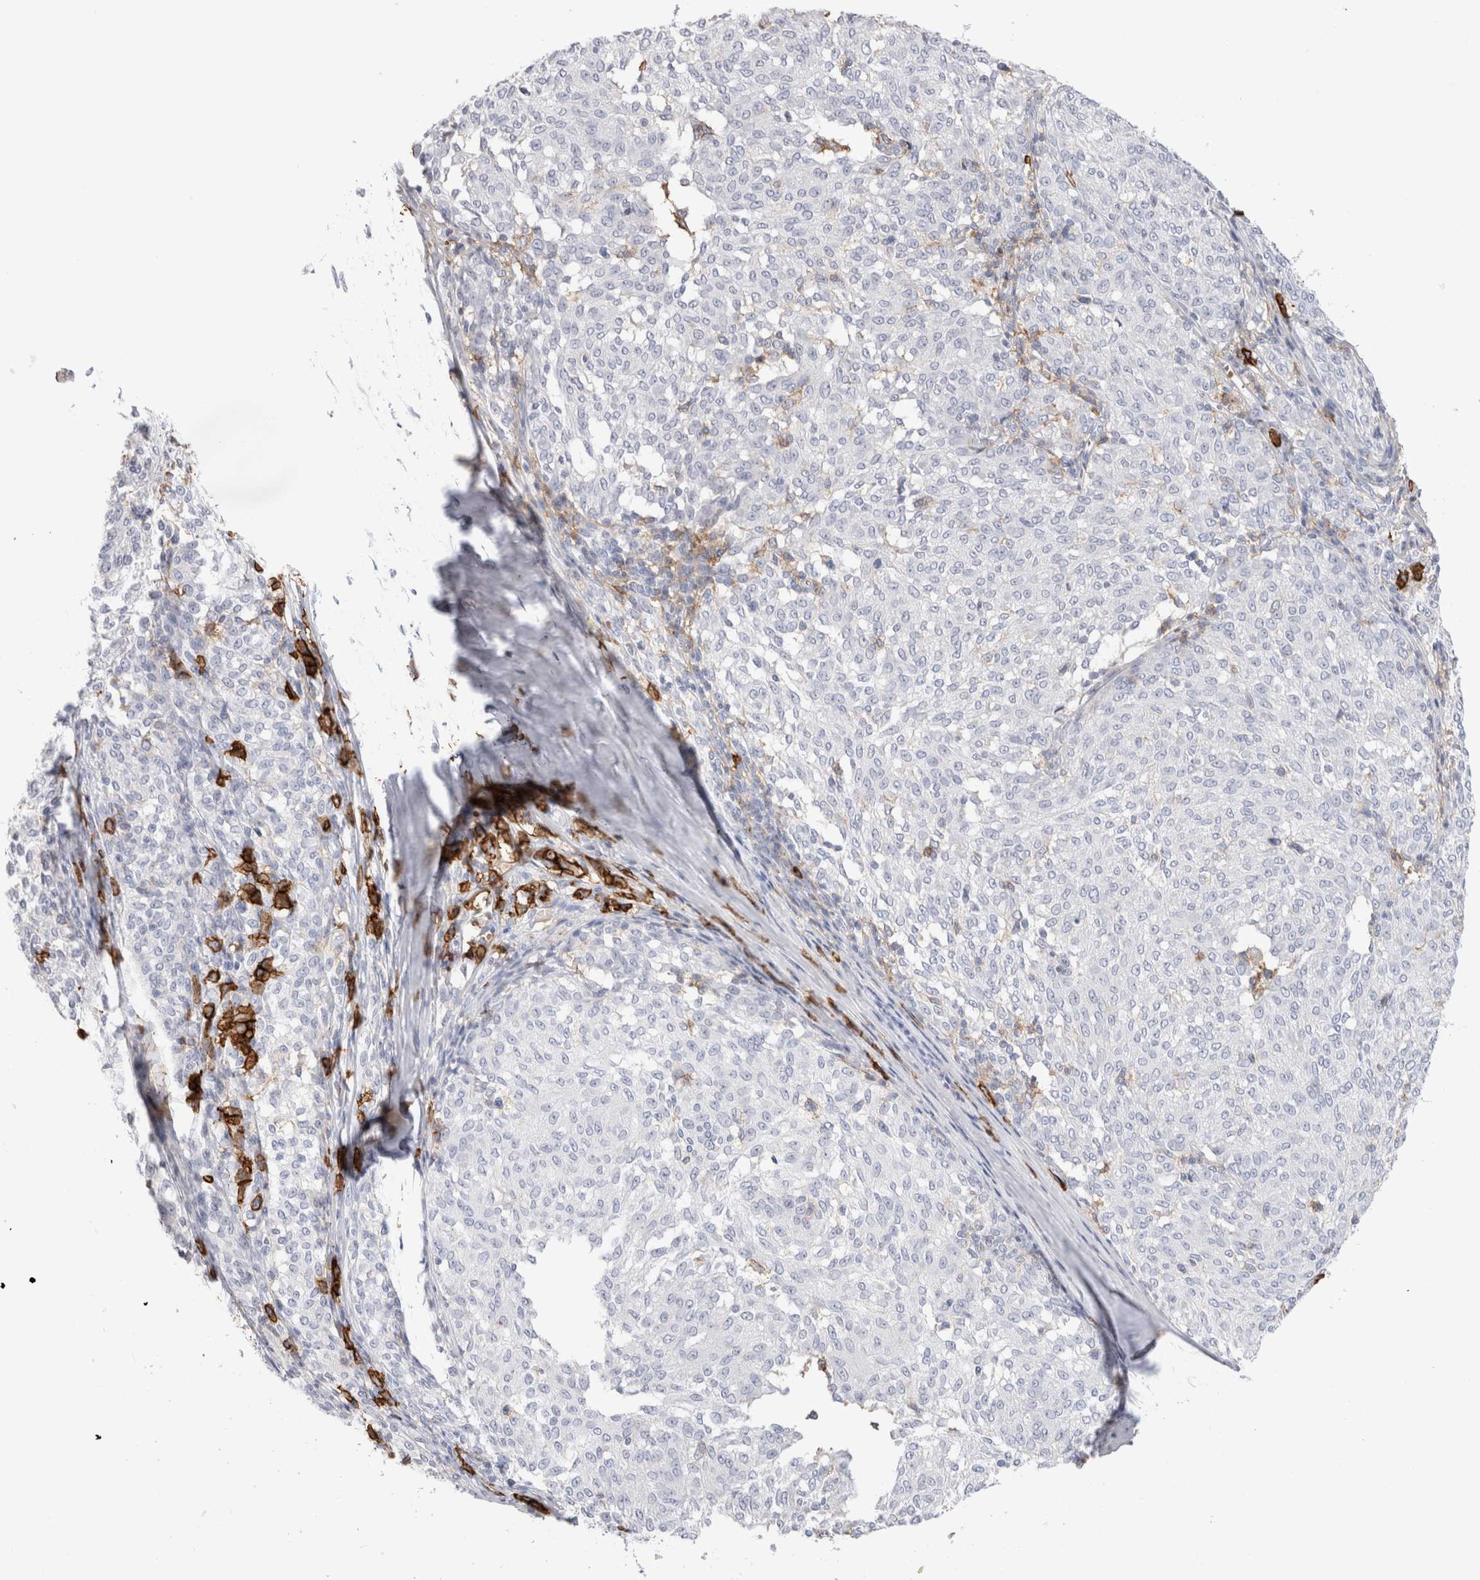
{"staining": {"intensity": "negative", "quantity": "none", "location": "none"}, "tissue": "melanoma", "cell_type": "Tumor cells", "image_type": "cancer", "snomed": [{"axis": "morphology", "description": "Malignant melanoma, NOS"}, {"axis": "topography", "description": "Skin"}], "caption": "Melanoma was stained to show a protein in brown. There is no significant positivity in tumor cells. (IHC, brightfield microscopy, high magnification).", "gene": "CD38", "patient": {"sex": "female", "age": 72}}